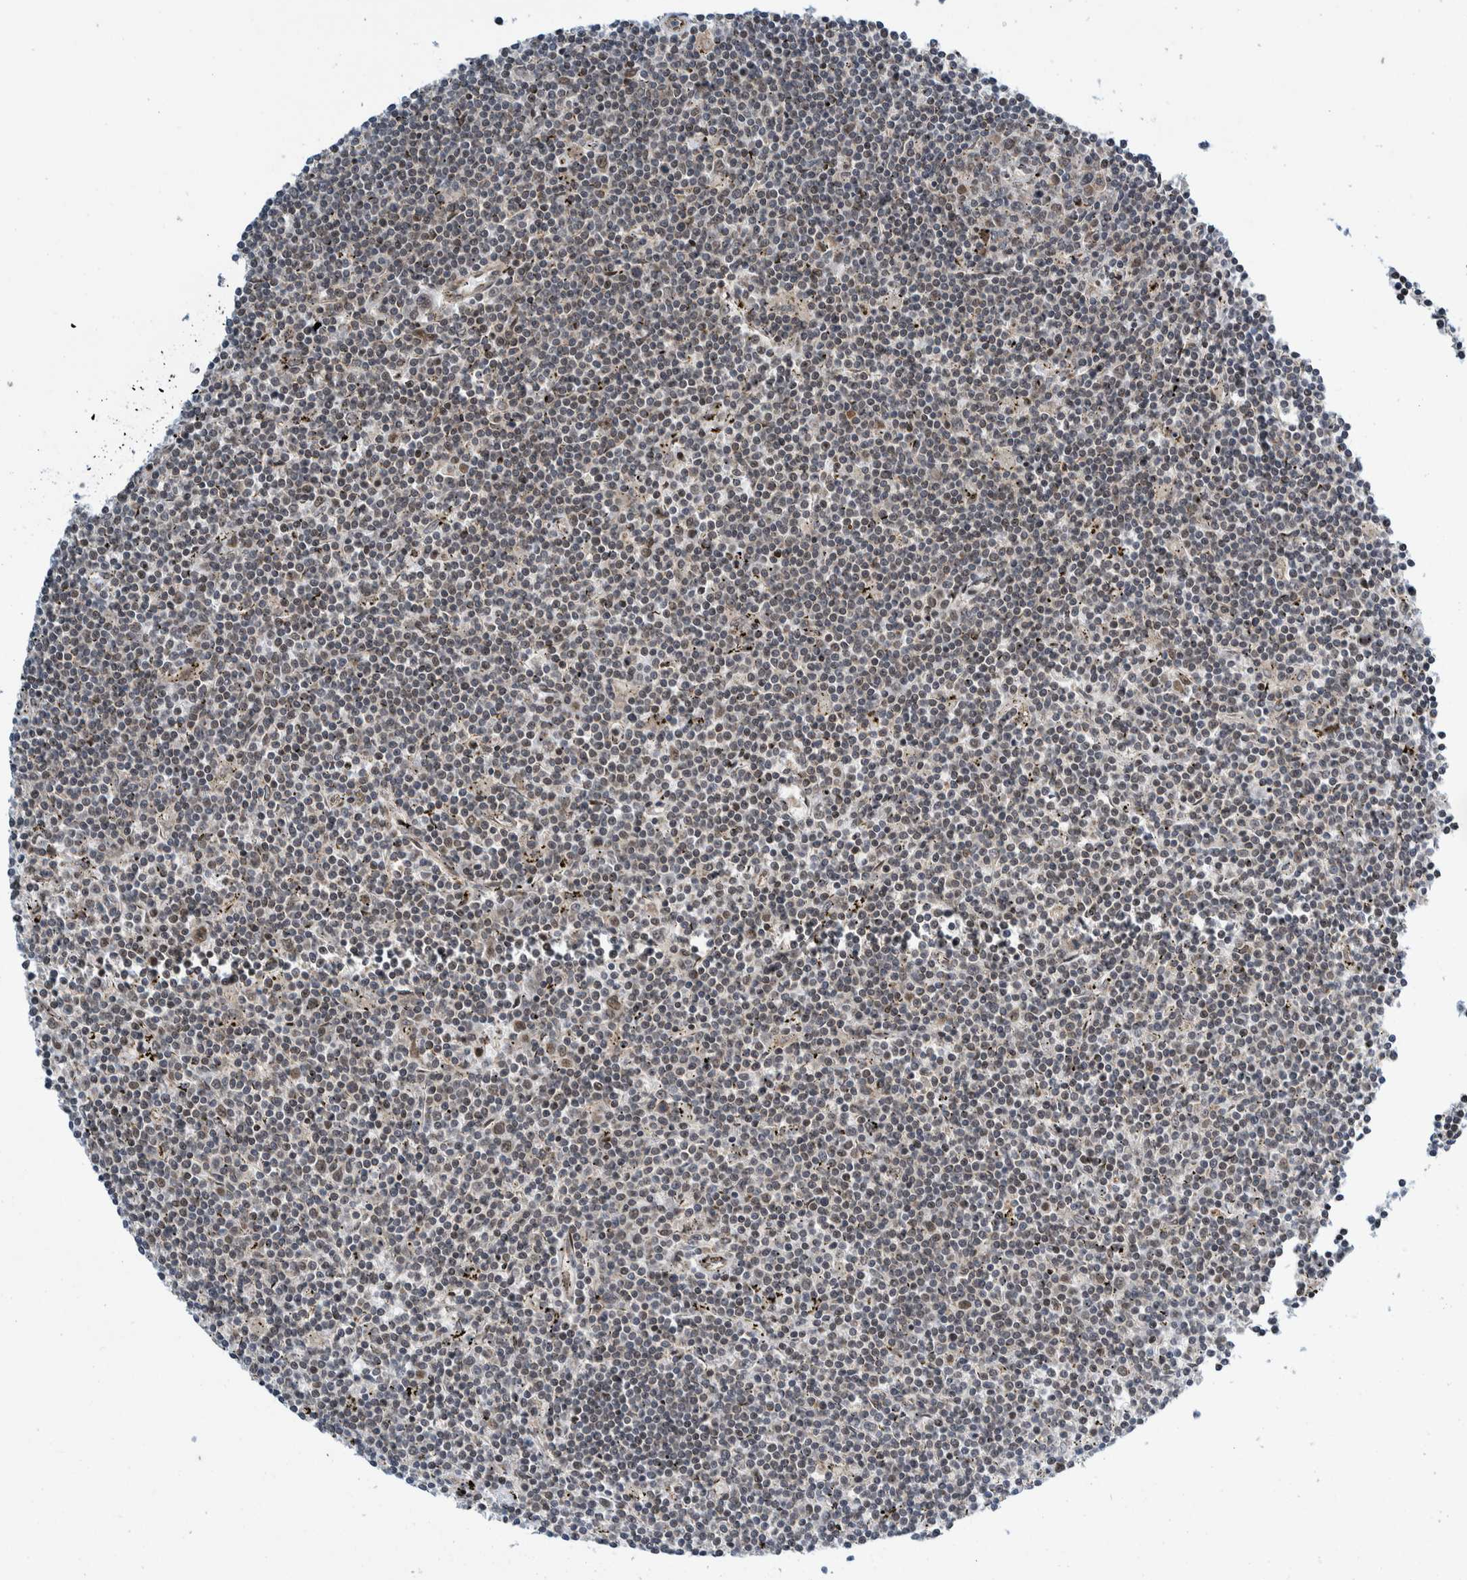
{"staining": {"intensity": "negative", "quantity": "none", "location": "none"}, "tissue": "lymphoma", "cell_type": "Tumor cells", "image_type": "cancer", "snomed": [{"axis": "morphology", "description": "Malignant lymphoma, non-Hodgkin's type, Low grade"}, {"axis": "topography", "description": "Spleen"}], "caption": "An immunohistochemistry (IHC) histopathology image of malignant lymphoma, non-Hodgkin's type (low-grade) is shown. There is no staining in tumor cells of malignant lymphoma, non-Hodgkin's type (low-grade).", "gene": "CCDC57", "patient": {"sex": "male", "age": 76}}